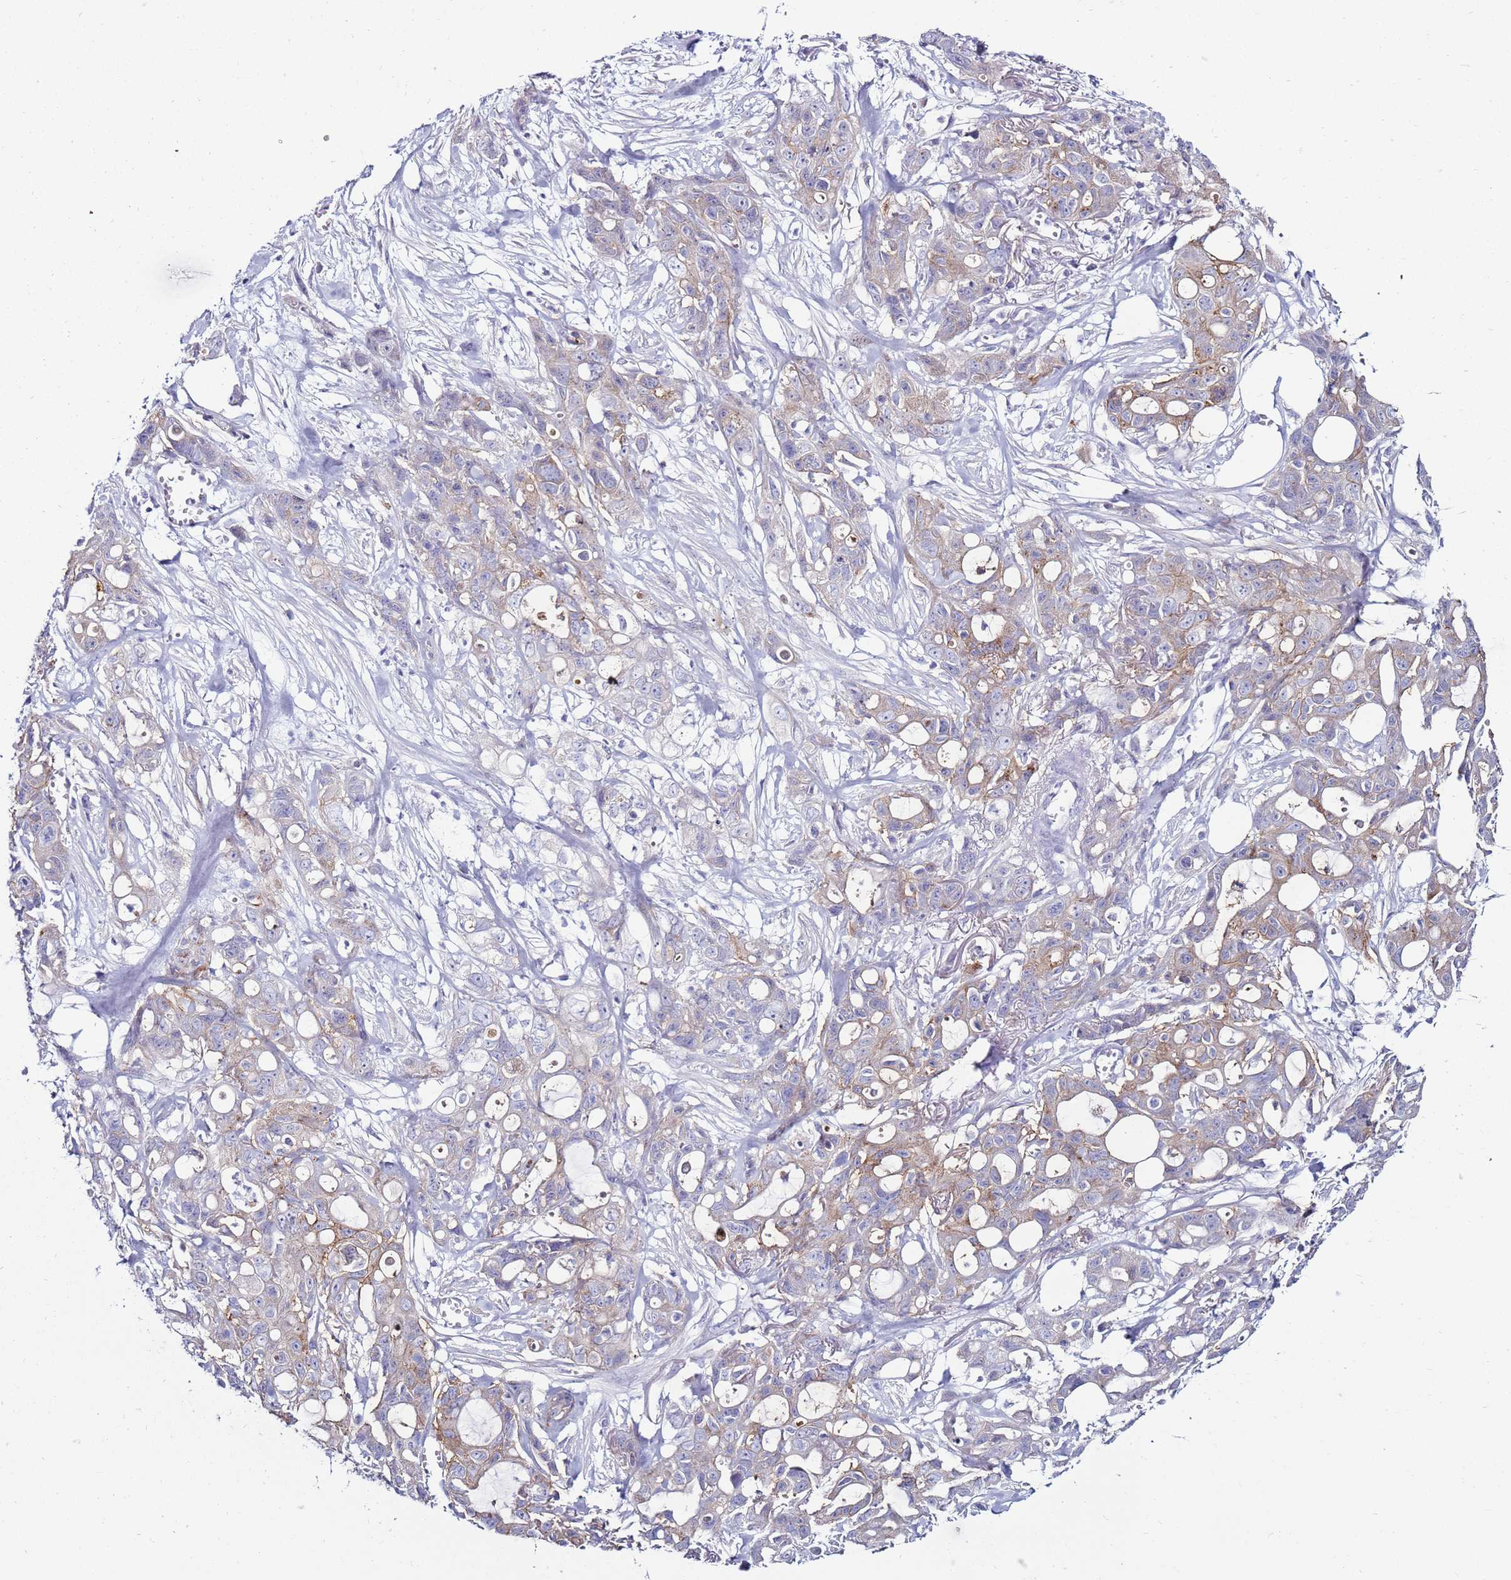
{"staining": {"intensity": "weak", "quantity": "25%-75%", "location": "cytoplasmic/membranous"}, "tissue": "ovarian cancer", "cell_type": "Tumor cells", "image_type": "cancer", "snomed": [{"axis": "morphology", "description": "Cystadenocarcinoma, mucinous, NOS"}, {"axis": "topography", "description": "Ovary"}], "caption": "A brown stain labels weak cytoplasmic/membranous staining of a protein in ovarian mucinous cystadenocarcinoma tumor cells.", "gene": "GPN3", "patient": {"sex": "female", "age": 70}}